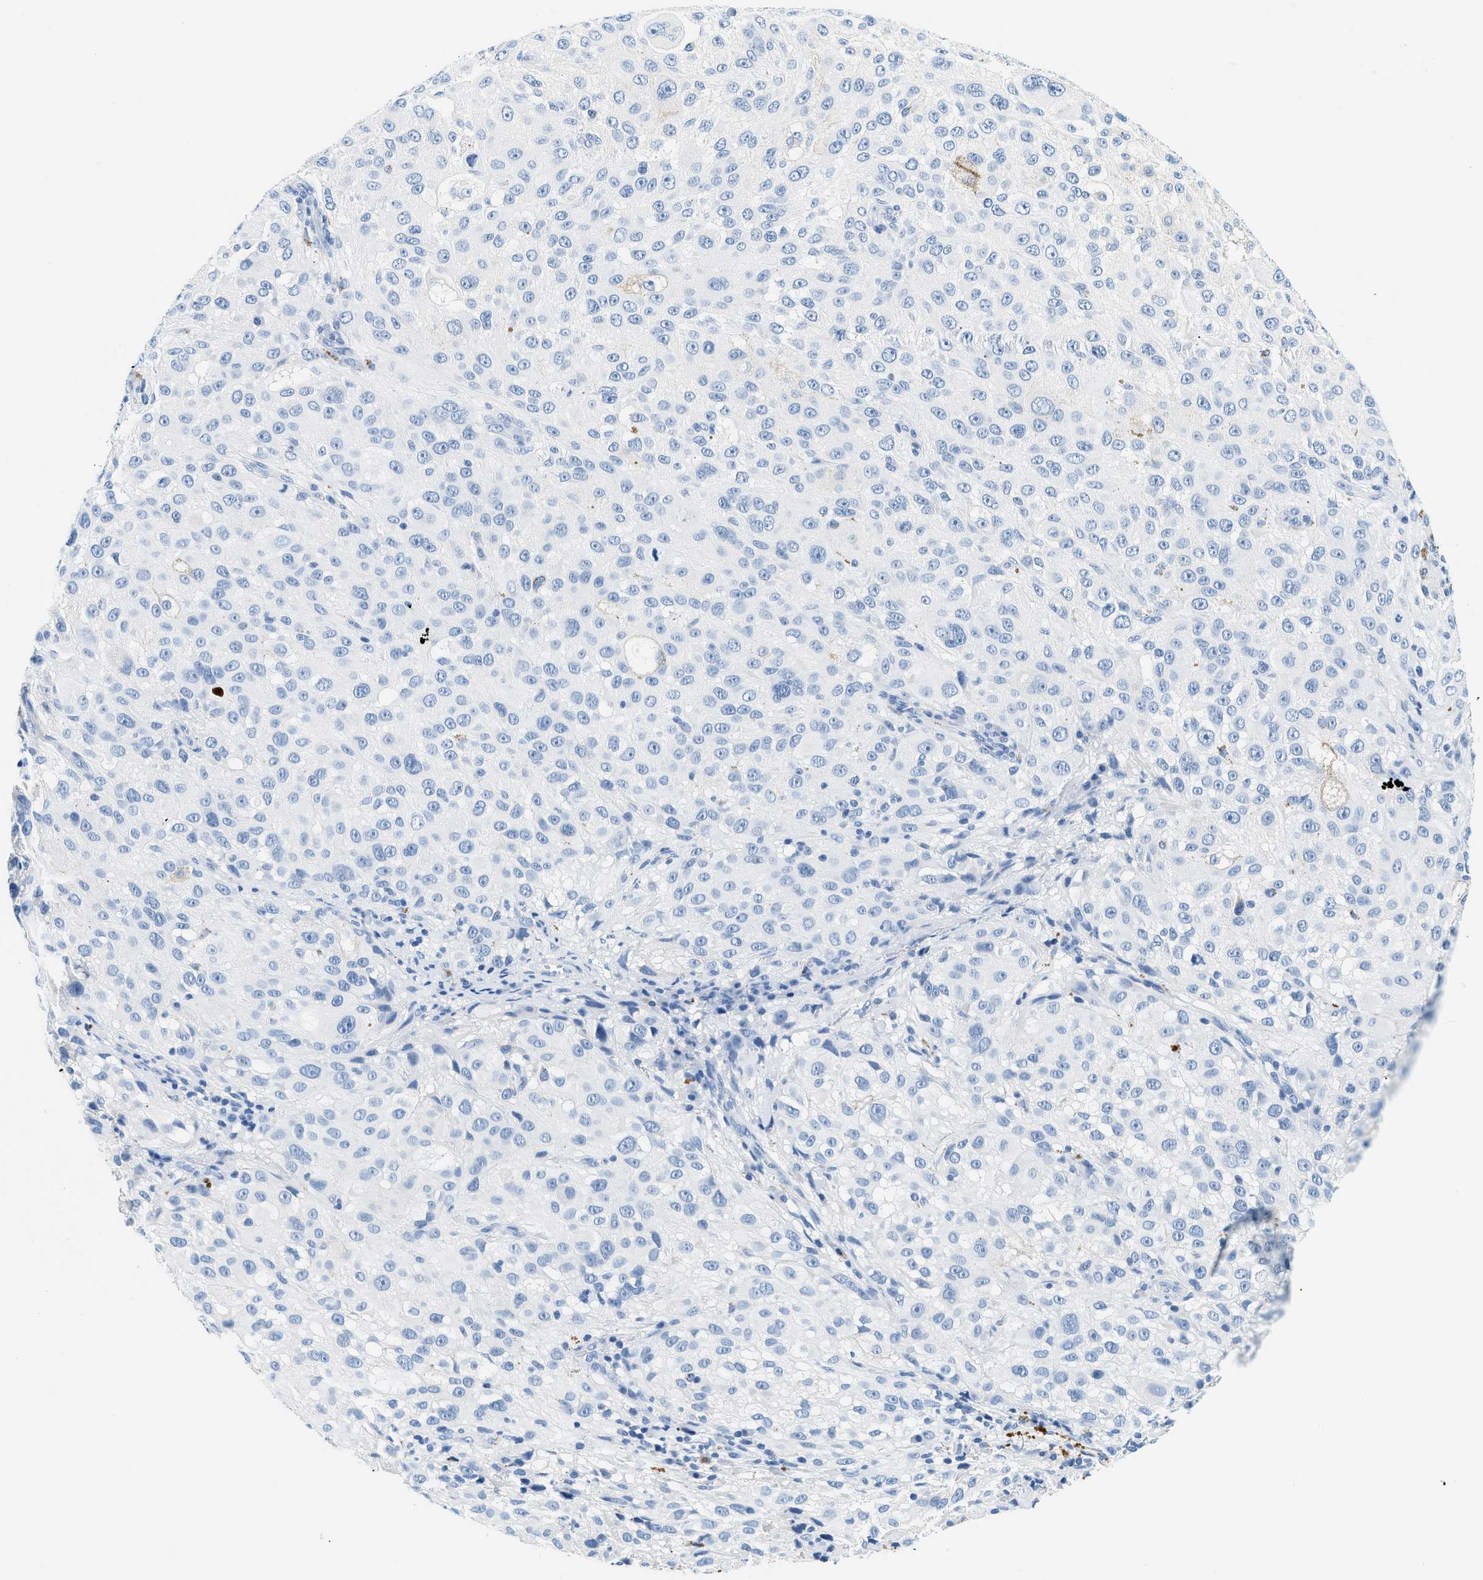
{"staining": {"intensity": "negative", "quantity": "none", "location": "none"}, "tissue": "melanoma", "cell_type": "Tumor cells", "image_type": "cancer", "snomed": [{"axis": "morphology", "description": "Necrosis, NOS"}, {"axis": "morphology", "description": "Malignant melanoma, NOS"}, {"axis": "topography", "description": "Skin"}], "caption": "An image of malignant melanoma stained for a protein reveals no brown staining in tumor cells.", "gene": "STXBP2", "patient": {"sex": "female", "age": 87}}